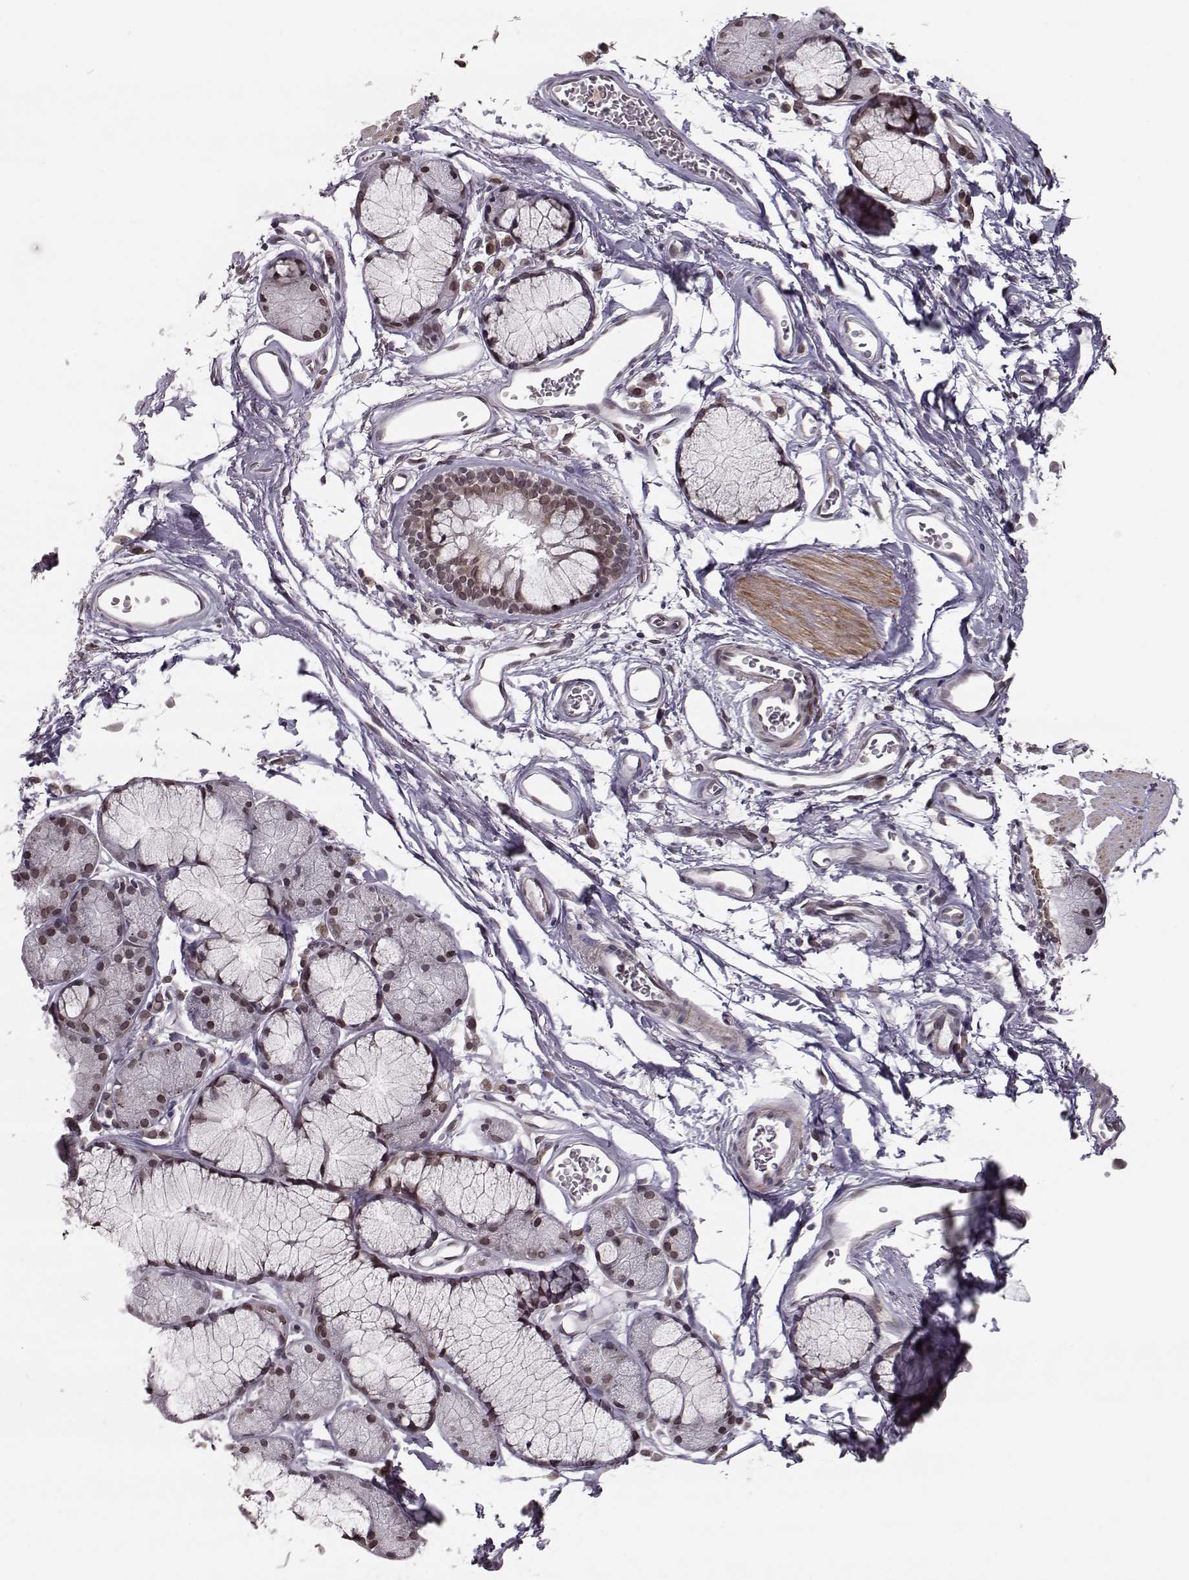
{"staining": {"intensity": "weak", "quantity": "<25%", "location": "cytoplasmic/membranous,nuclear"}, "tissue": "soft tissue", "cell_type": "Chondrocytes", "image_type": "normal", "snomed": [{"axis": "morphology", "description": "Normal tissue, NOS"}, {"axis": "topography", "description": "Cartilage tissue"}, {"axis": "topography", "description": "Bronchus"}], "caption": "DAB immunohistochemical staining of unremarkable soft tissue displays no significant expression in chondrocytes.", "gene": "NUP37", "patient": {"sex": "female", "age": 79}}